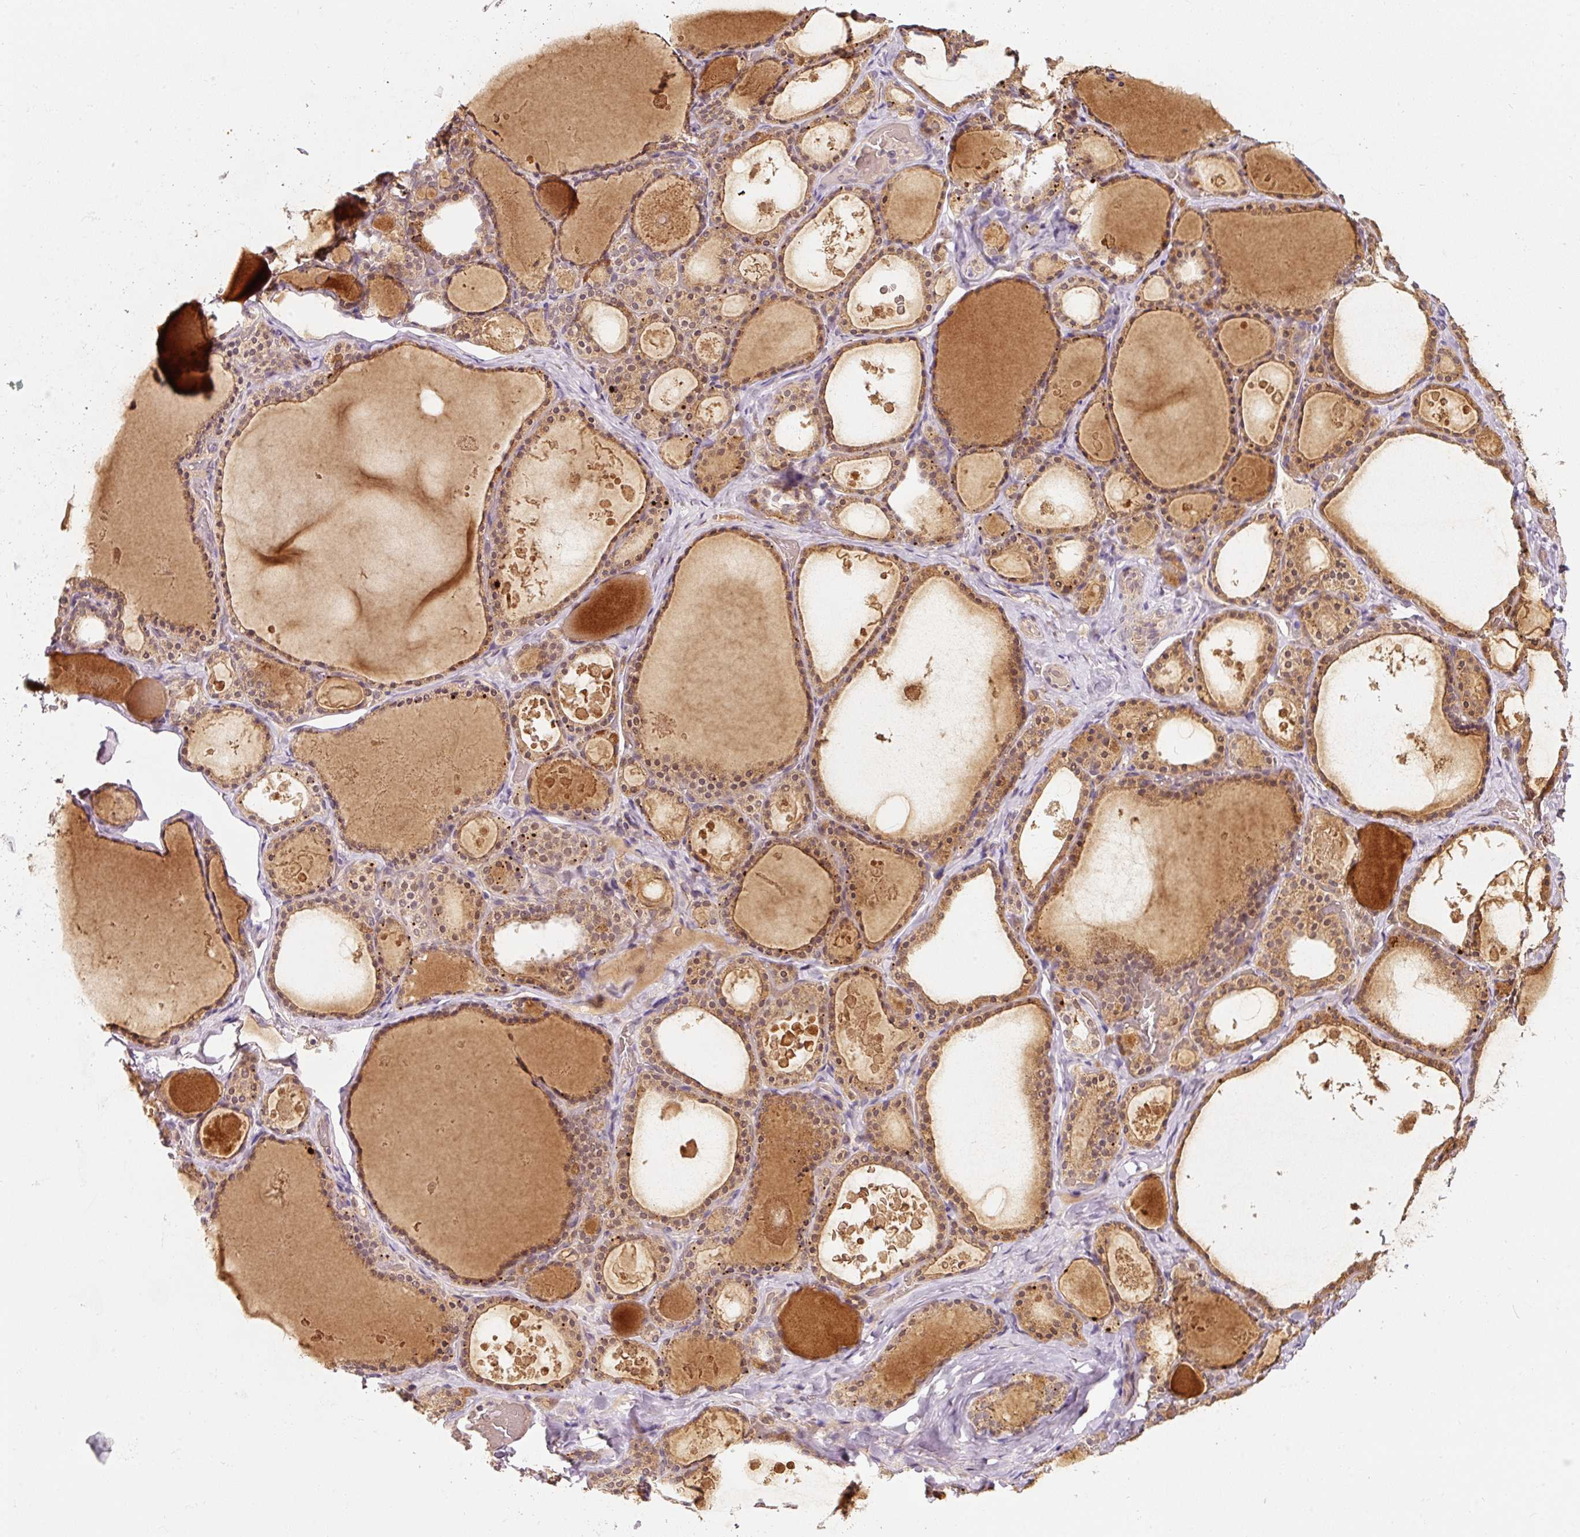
{"staining": {"intensity": "moderate", "quantity": ">75%", "location": "cytoplasmic/membranous,nuclear"}, "tissue": "thyroid gland", "cell_type": "Glandular cells", "image_type": "normal", "snomed": [{"axis": "morphology", "description": "Normal tissue, NOS"}, {"axis": "topography", "description": "Thyroid gland"}], "caption": "Normal thyroid gland was stained to show a protein in brown. There is medium levels of moderate cytoplasmic/membranous,nuclear staining in approximately >75% of glandular cells.", "gene": "ZNF460", "patient": {"sex": "male", "age": 56}}